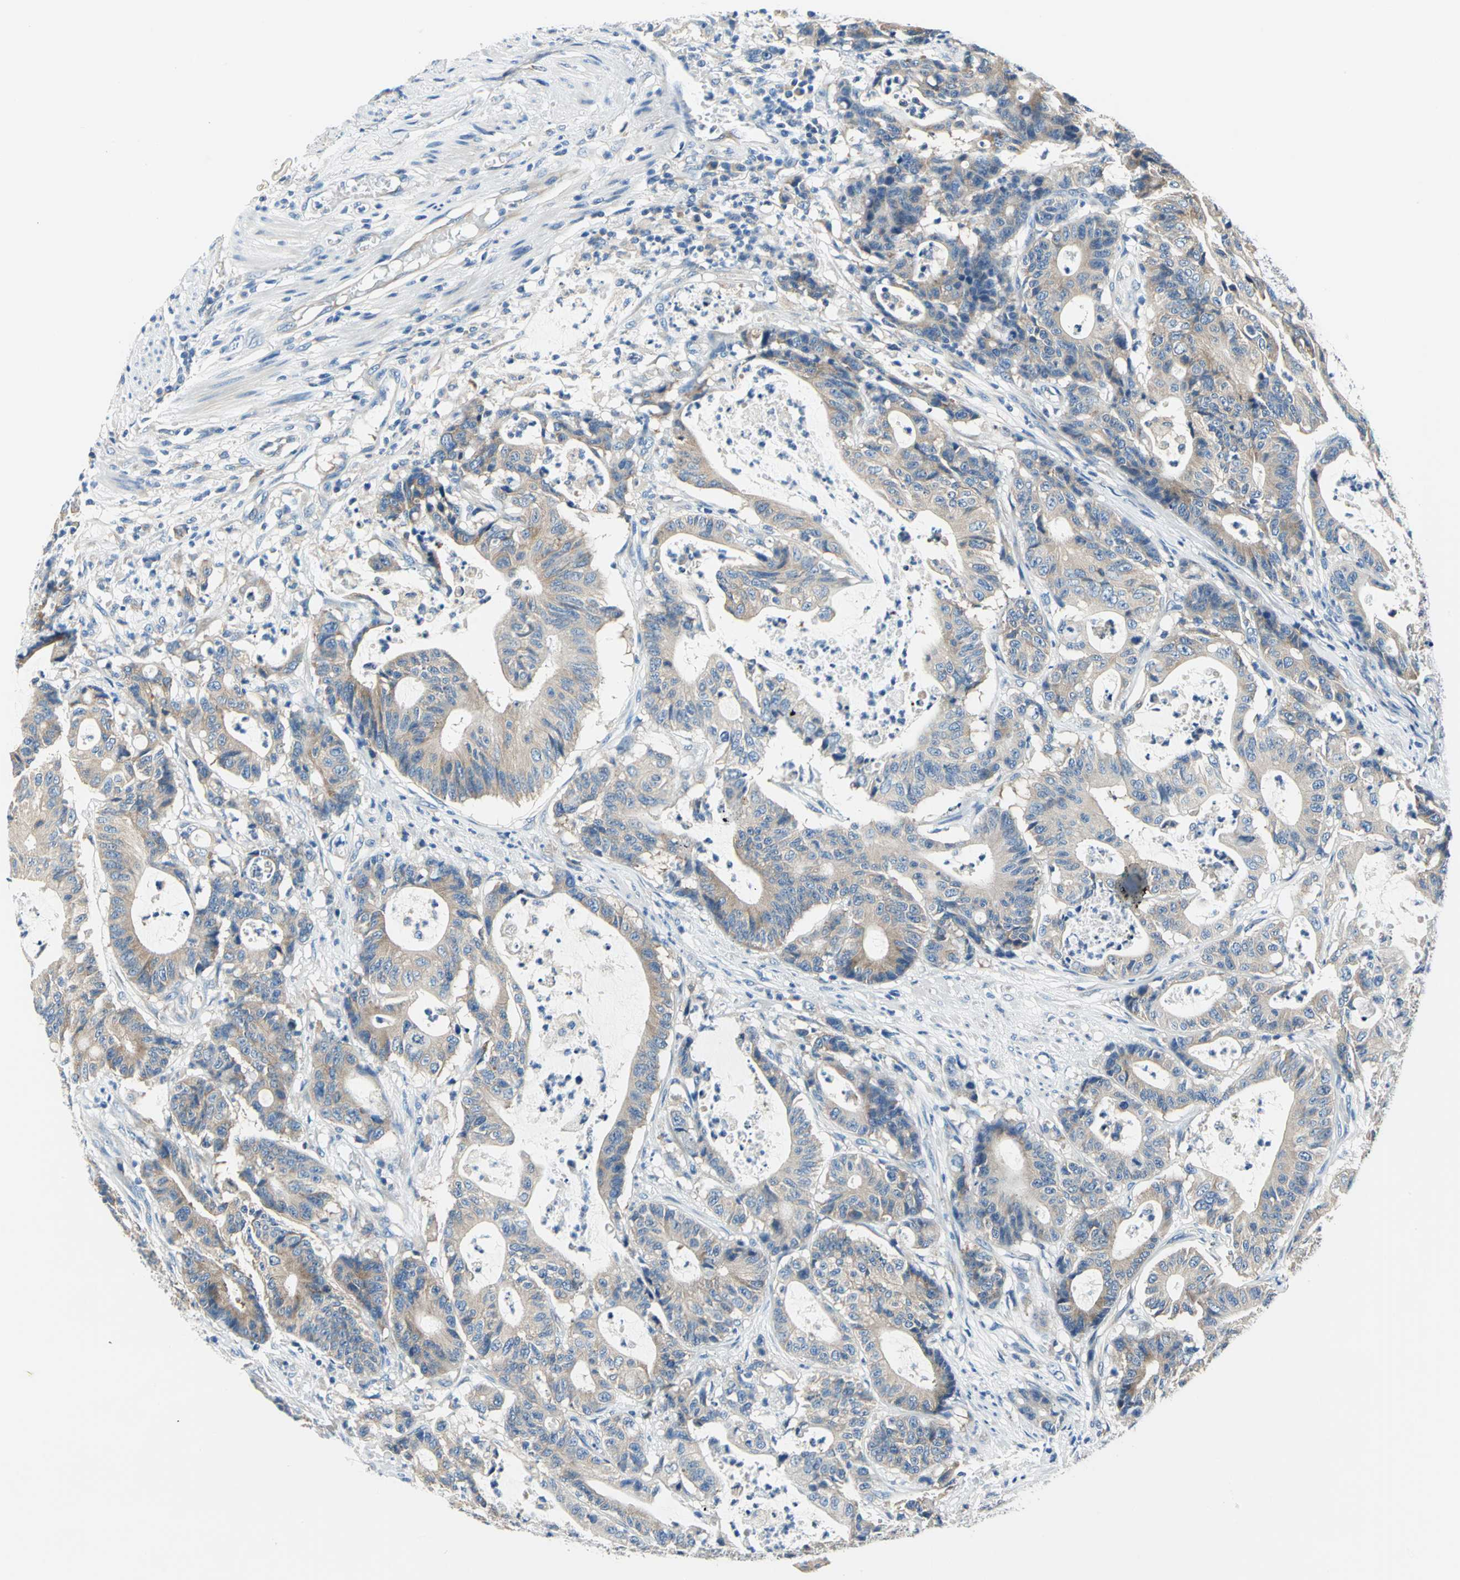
{"staining": {"intensity": "moderate", "quantity": ">75%", "location": "cytoplasmic/membranous"}, "tissue": "colorectal cancer", "cell_type": "Tumor cells", "image_type": "cancer", "snomed": [{"axis": "morphology", "description": "Adenocarcinoma, NOS"}, {"axis": "topography", "description": "Colon"}], "caption": "A histopathology image of human colorectal cancer stained for a protein displays moderate cytoplasmic/membranous brown staining in tumor cells.", "gene": "TRIM25", "patient": {"sex": "female", "age": 84}}